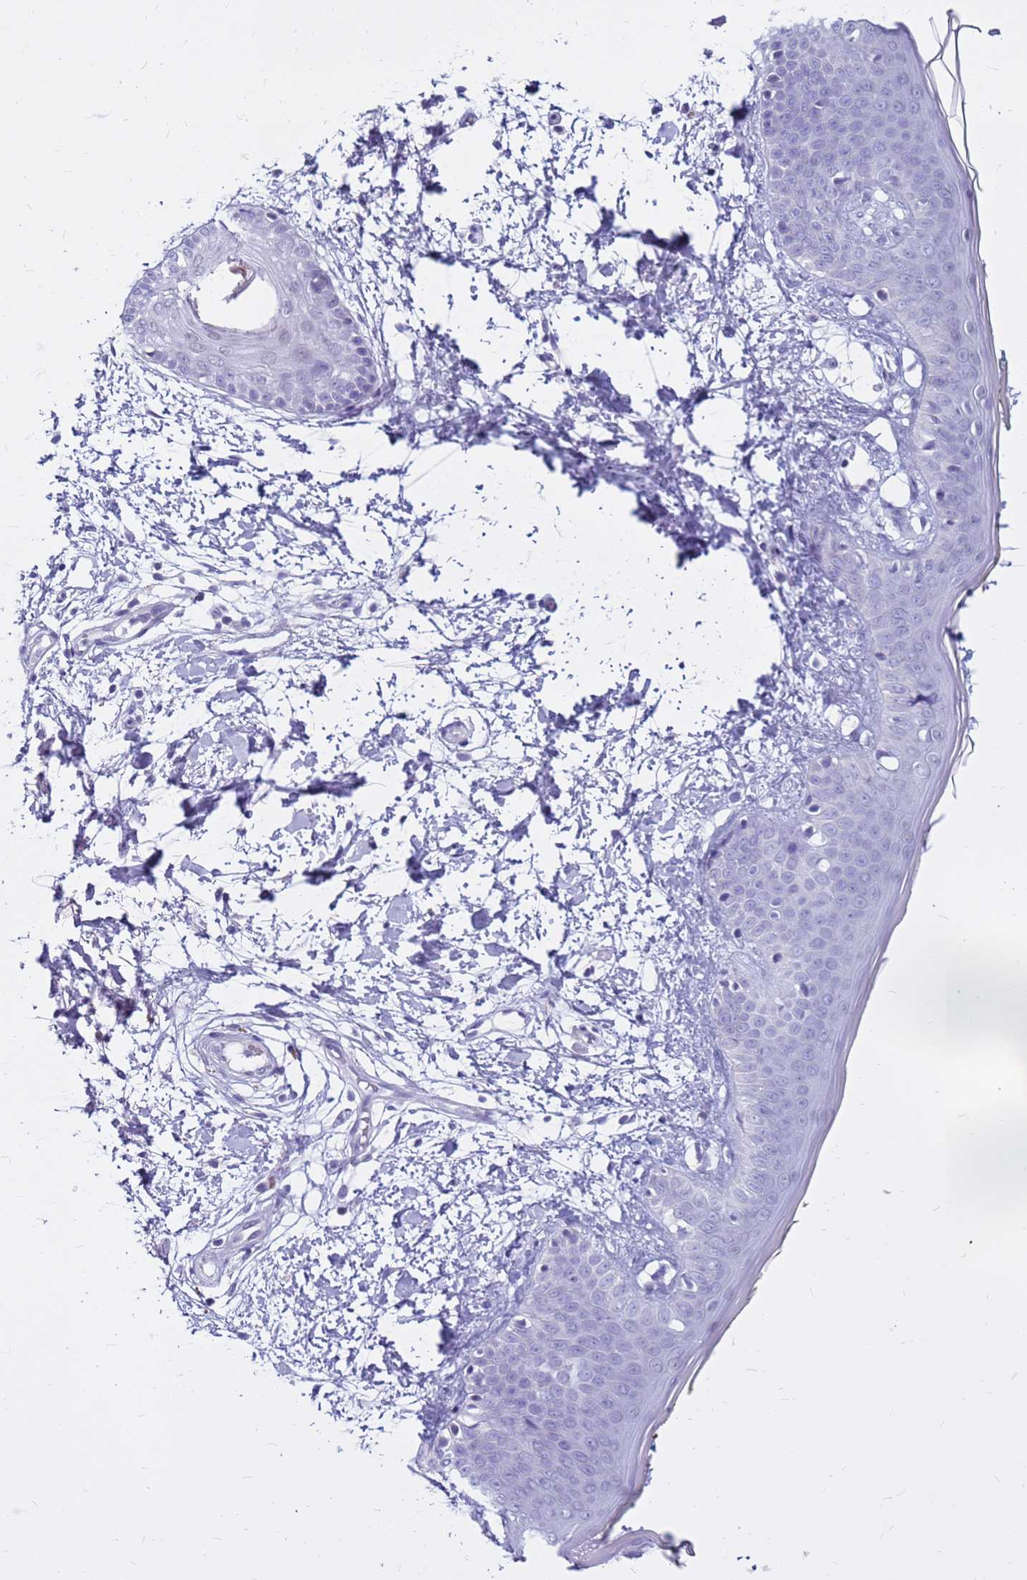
{"staining": {"intensity": "negative", "quantity": "none", "location": "none"}, "tissue": "skin", "cell_type": "Fibroblasts", "image_type": "normal", "snomed": [{"axis": "morphology", "description": "Normal tissue, NOS"}, {"axis": "topography", "description": "Skin"}], "caption": "High magnification brightfield microscopy of benign skin stained with DAB (brown) and counterstained with hematoxylin (blue): fibroblasts show no significant positivity. The staining was performed using DAB (3,3'-diaminobenzidine) to visualize the protein expression in brown, while the nuclei were stained in blue with hematoxylin (Magnification: 20x).", "gene": "CDK2AP2", "patient": {"sex": "female", "age": 34}}